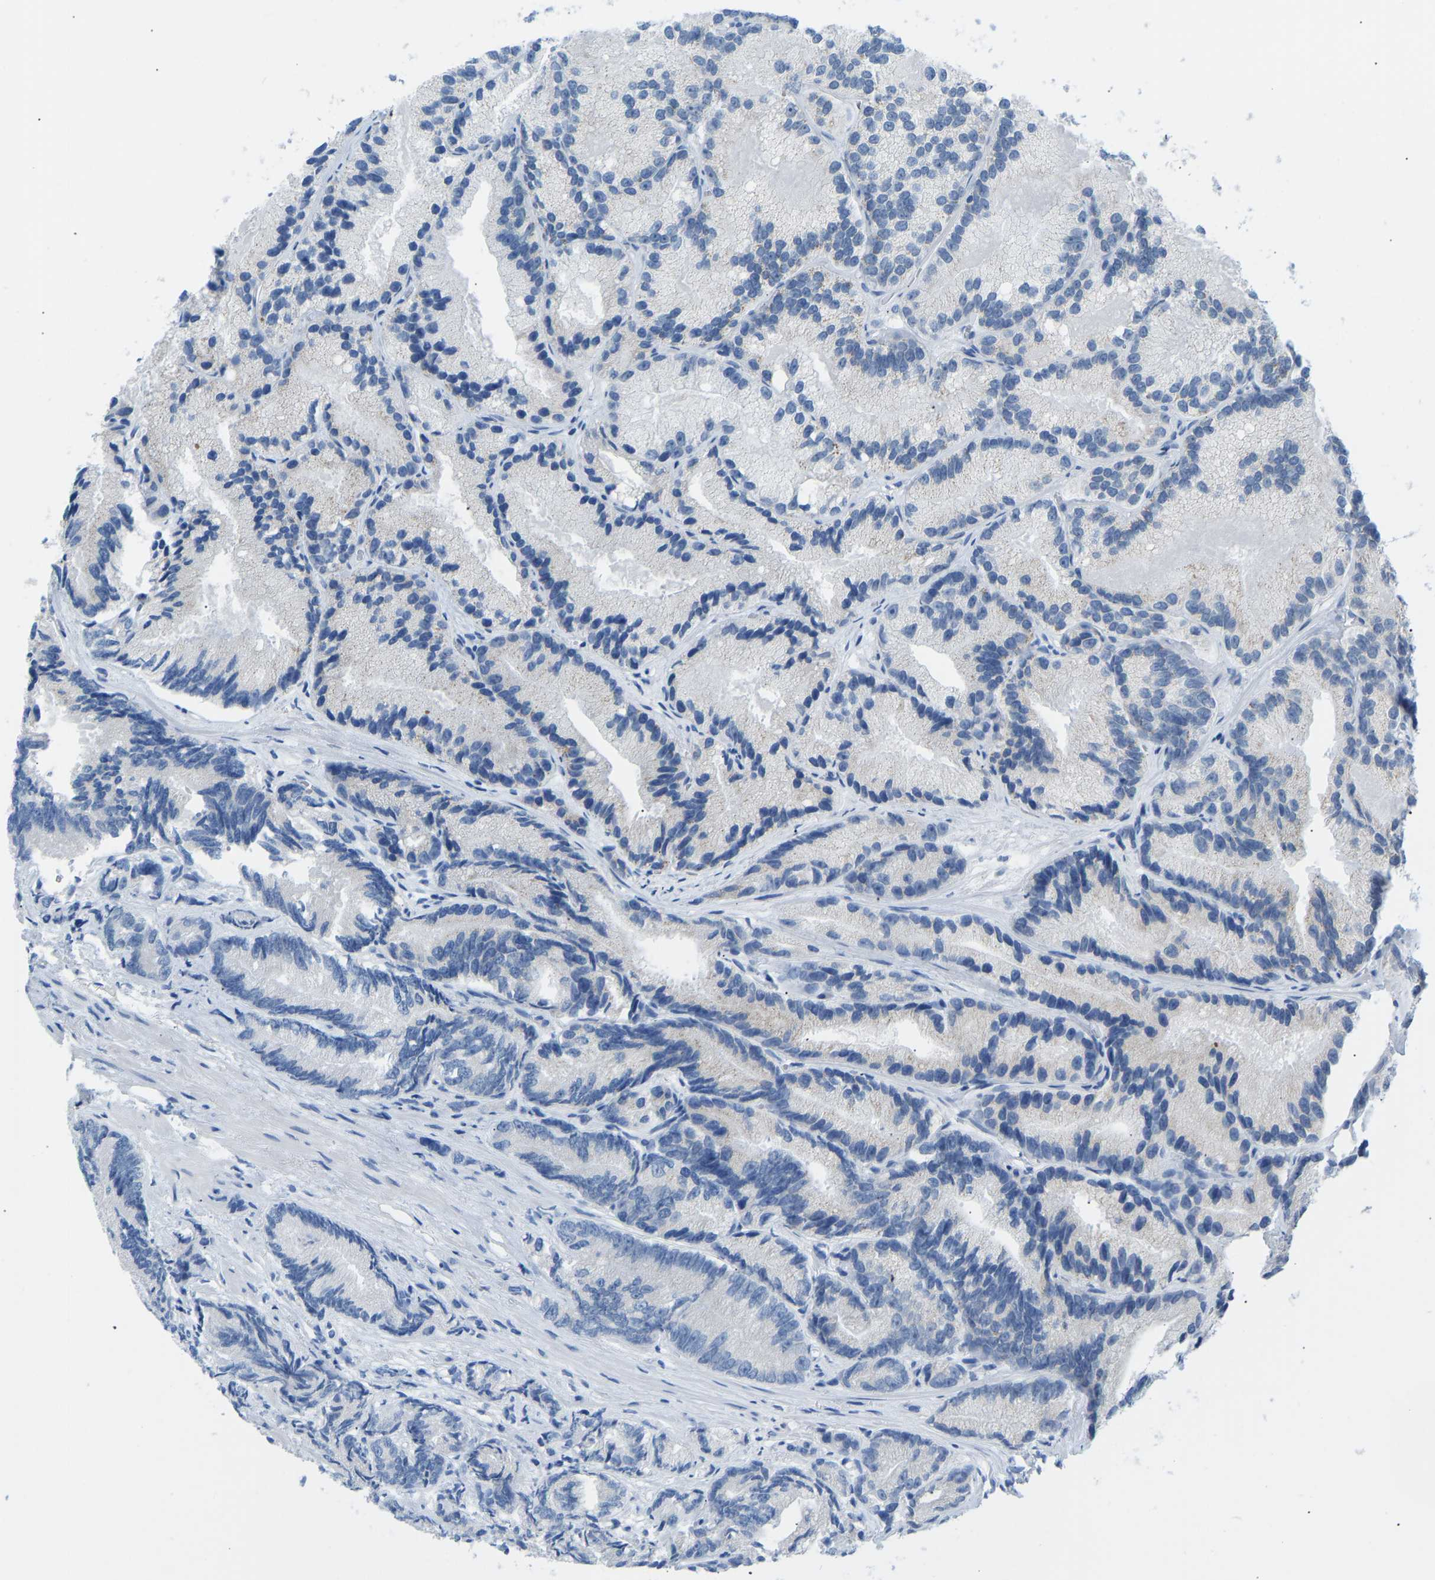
{"staining": {"intensity": "negative", "quantity": "none", "location": "none"}, "tissue": "prostate cancer", "cell_type": "Tumor cells", "image_type": "cancer", "snomed": [{"axis": "morphology", "description": "Adenocarcinoma, Low grade"}, {"axis": "topography", "description": "Prostate"}], "caption": "The micrograph demonstrates no significant staining in tumor cells of prostate cancer (low-grade adenocarcinoma). Brightfield microscopy of immunohistochemistry (IHC) stained with DAB (3,3'-diaminobenzidine) (brown) and hematoxylin (blue), captured at high magnification.", "gene": "VRK1", "patient": {"sex": "male", "age": 89}}